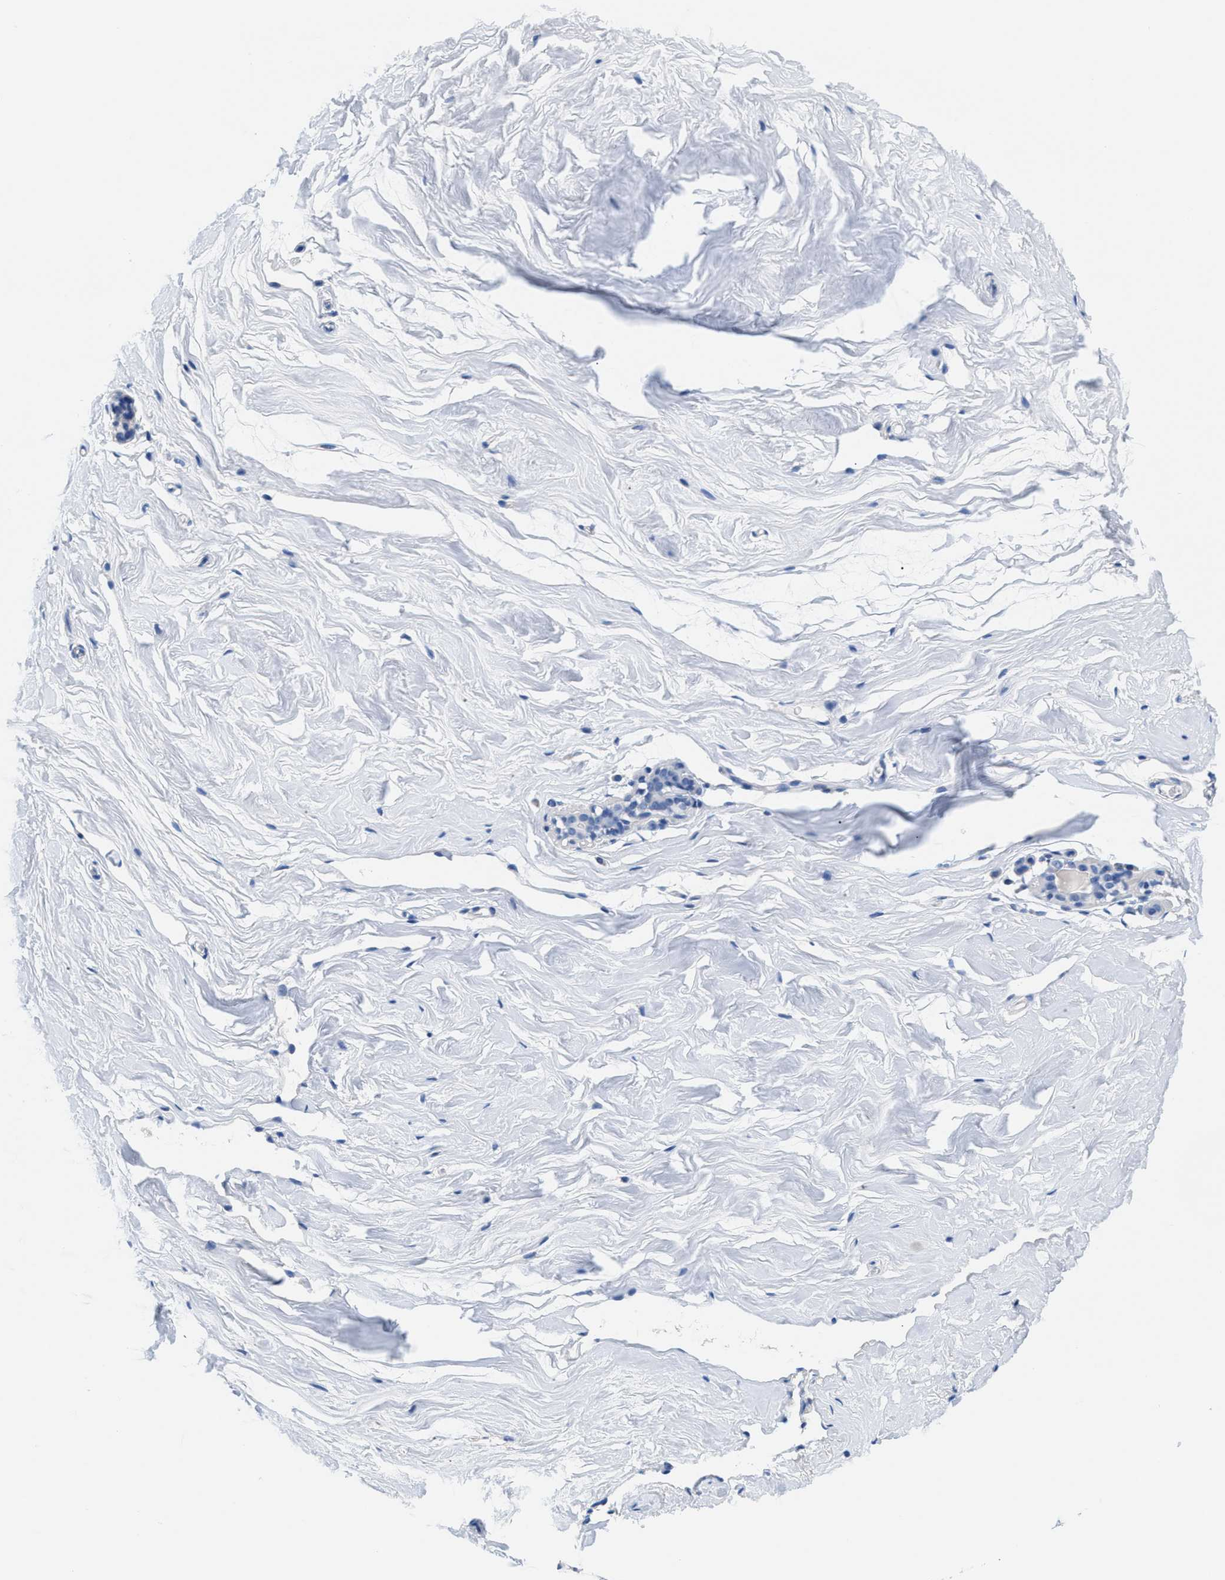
{"staining": {"intensity": "negative", "quantity": "none", "location": "none"}, "tissue": "breast", "cell_type": "Adipocytes", "image_type": "normal", "snomed": [{"axis": "morphology", "description": "Normal tissue, NOS"}, {"axis": "topography", "description": "Breast"}], "caption": "The image displays no staining of adipocytes in benign breast. The staining was performed using DAB to visualize the protein expression in brown, while the nuclei were stained in blue with hematoxylin (Magnification: 20x).", "gene": "SLFN13", "patient": {"sex": "female", "age": 62}}